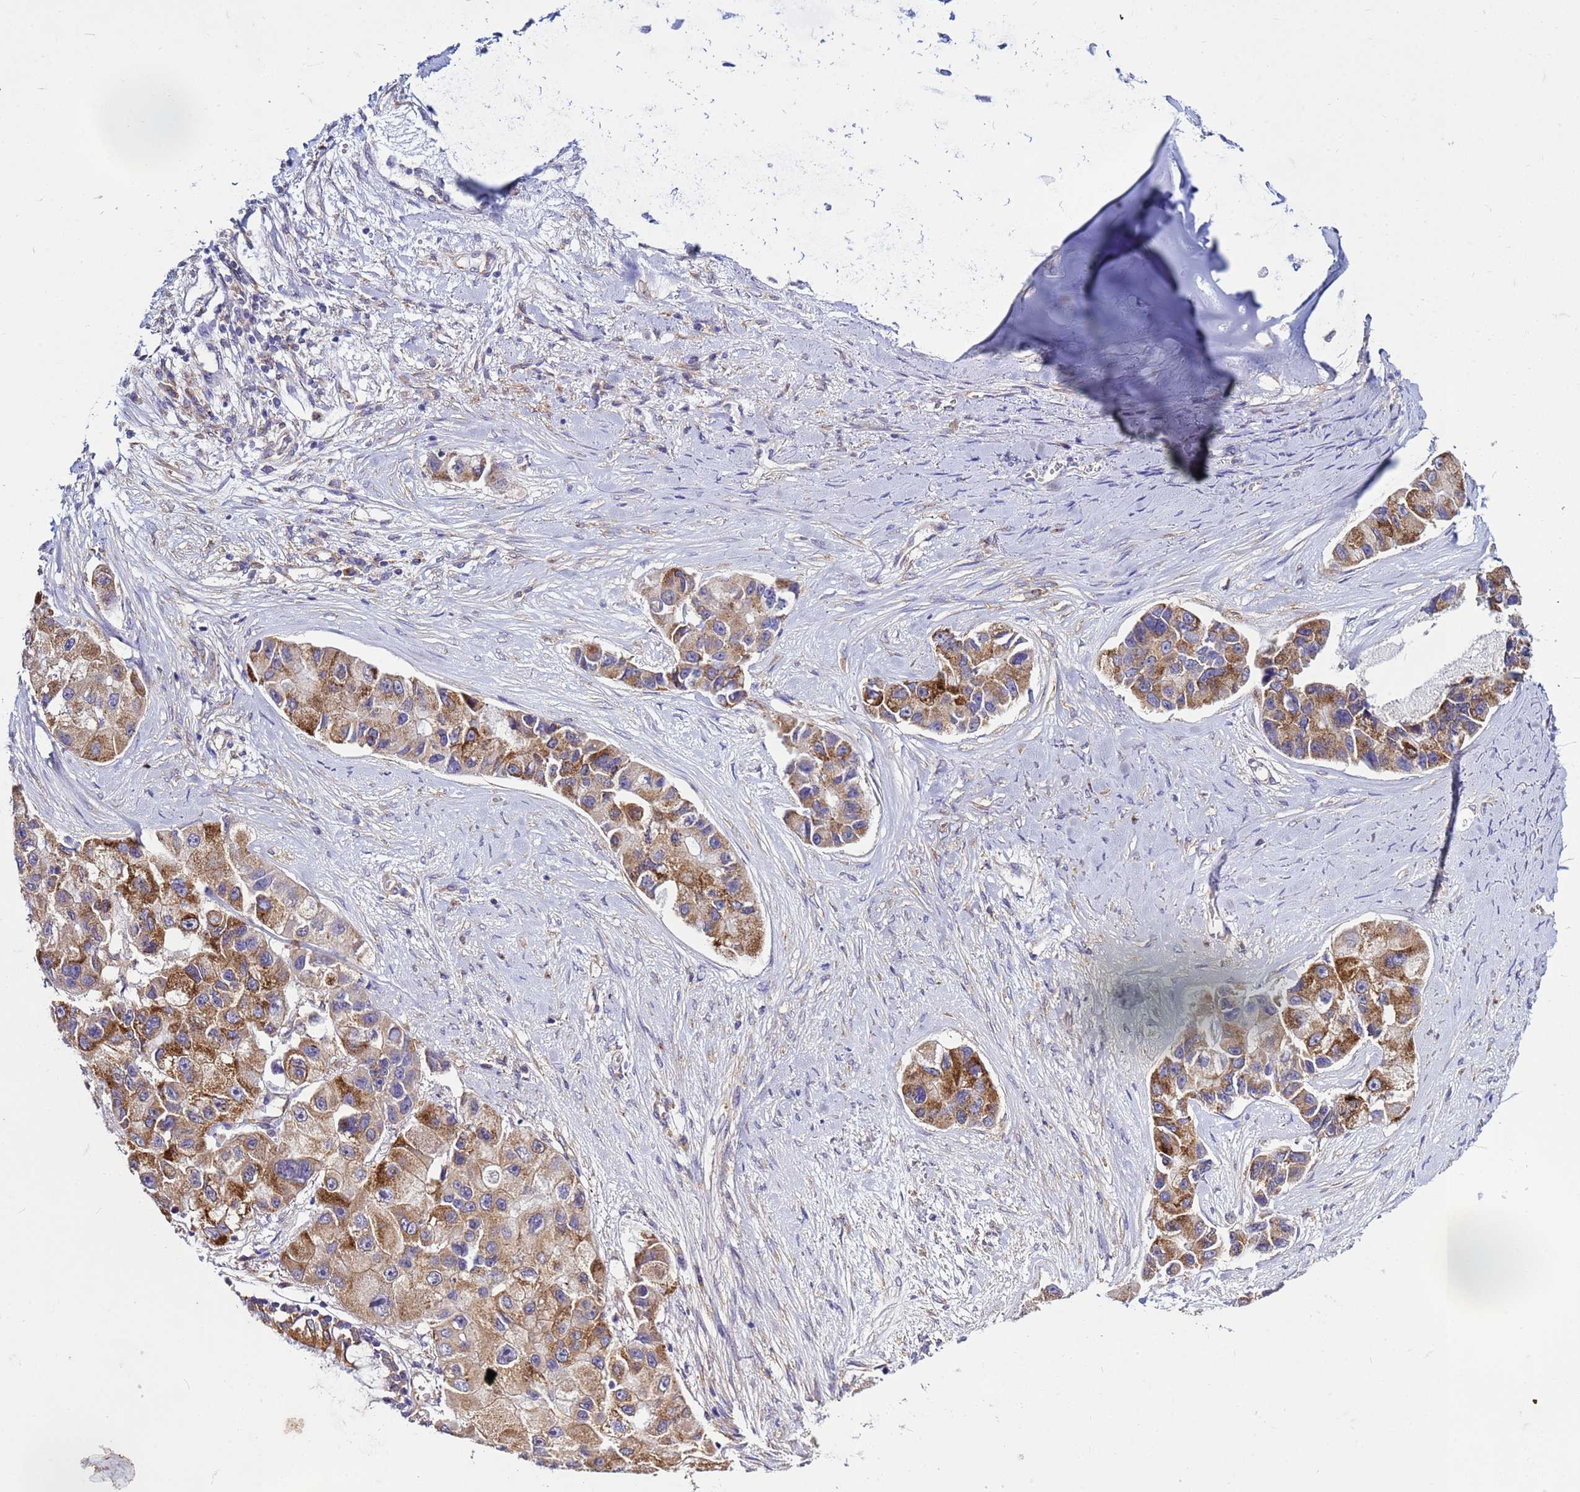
{"staining": {"intensity": "strong", "quantity": ">75%", "location": "cytoplasmic/membranous"}, "tissue": "lung cancer", "cell_type": "Tumor cells", "image_type": "cancer", "snomed": [{"axis": "morphology", "description": "Adenocarcinoma, NOS"}, {"axis": "topography", "description": "Lung"}], "caption": "Strong cytoplasmic/membranous protein staining is present in approximately >75% of tumor cells in lung cancer.", "gene": "PKD1", "patient": {"sex": "female", "age": 54}}